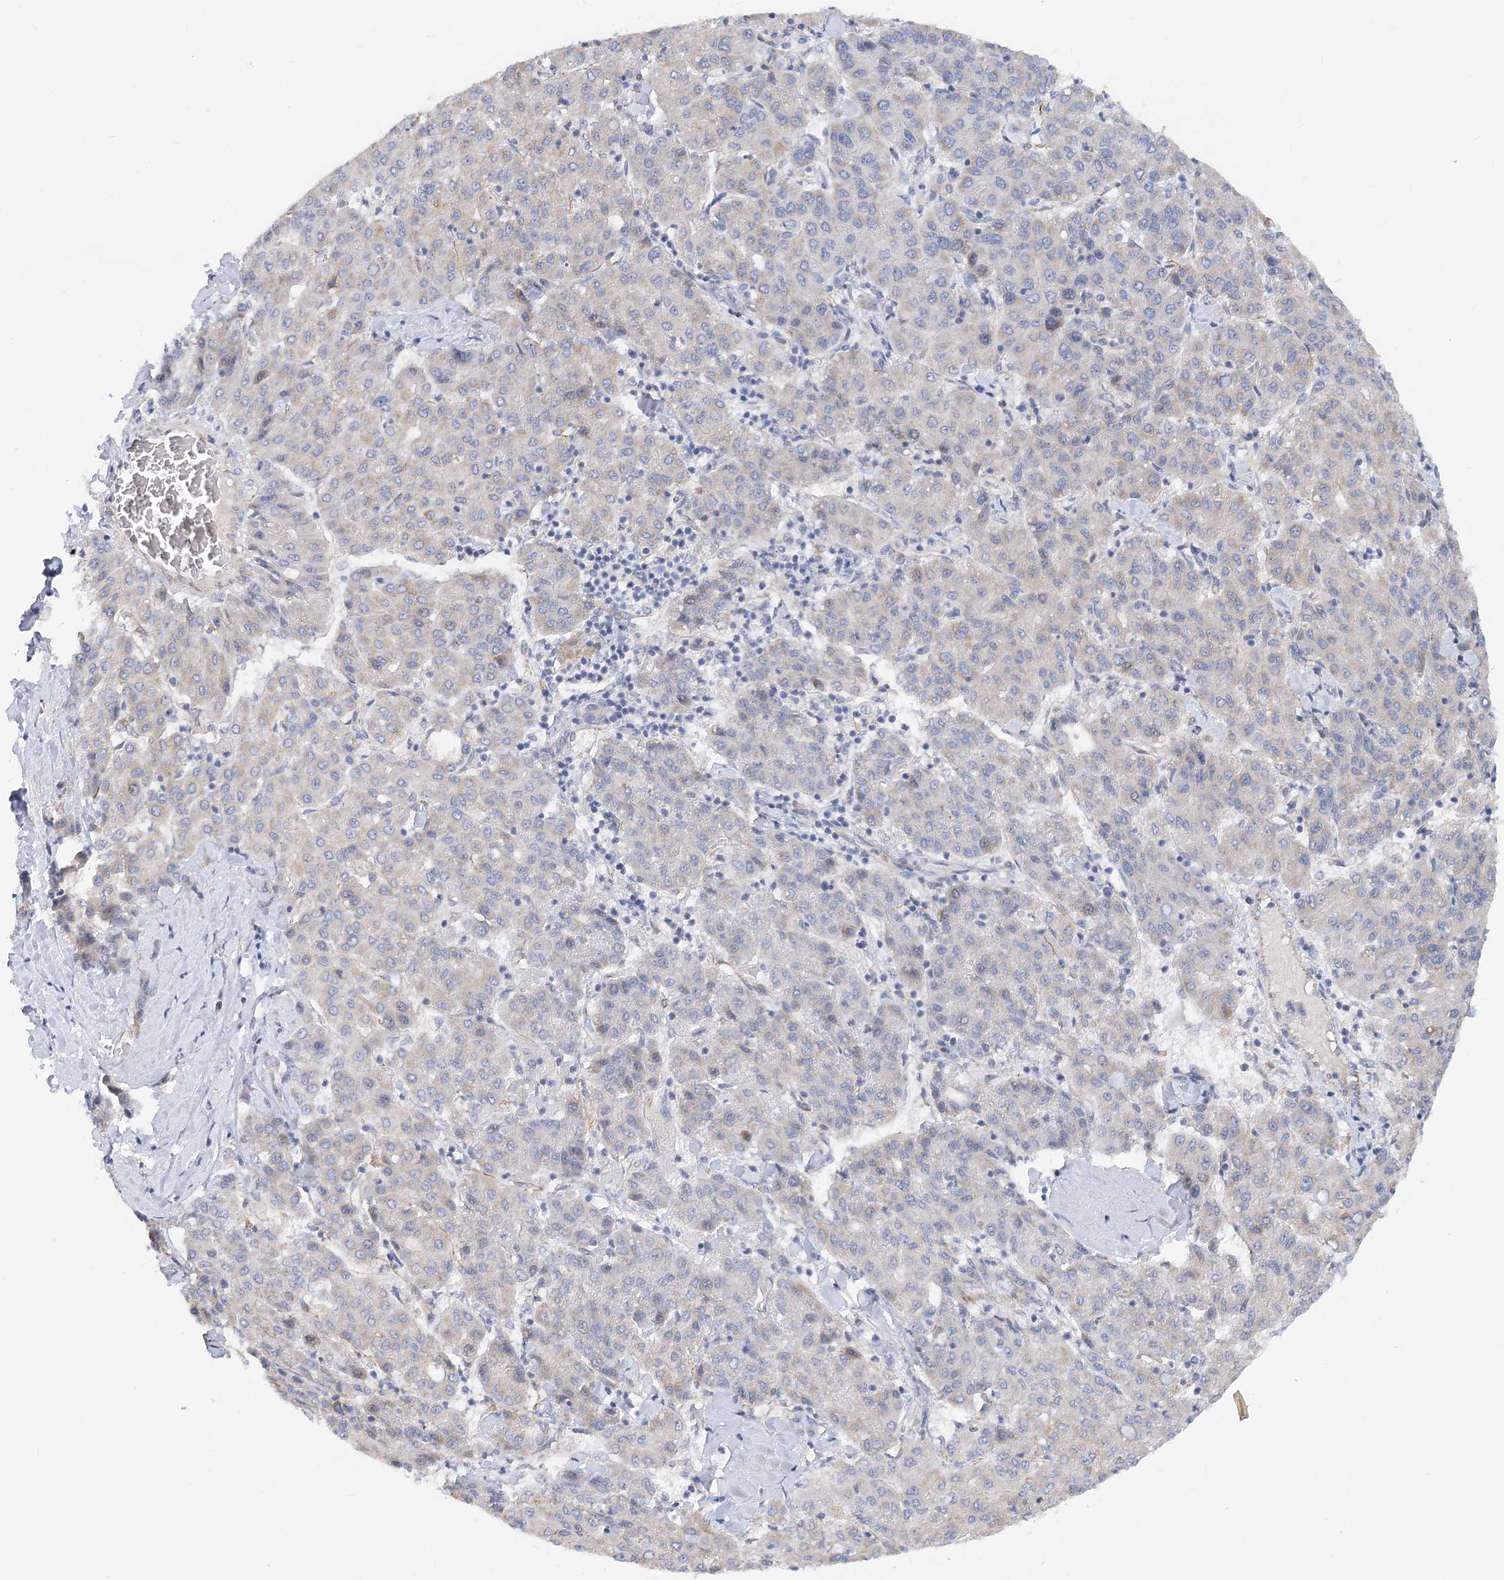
{"staining": {"intensity": "negative", "quantity": "none", "location": "none"}, "tissue": "liver cancer", "cell_type": "Tumor cells", "image_type": "cancer", "snomed": [{"axis": "morphology", "description": "Carcinoma, Hepatocellular, NOS"}, {"axis": "topography", "description": "Liver"}], "caption": "A high-resolution photomicrograph shows IHC staining of hepatocellular carcinoma (liver), which reveals no significant positivity in tumor cells.", "gene": "NELL2", "patient": {"sex": "male", "age": 65}}